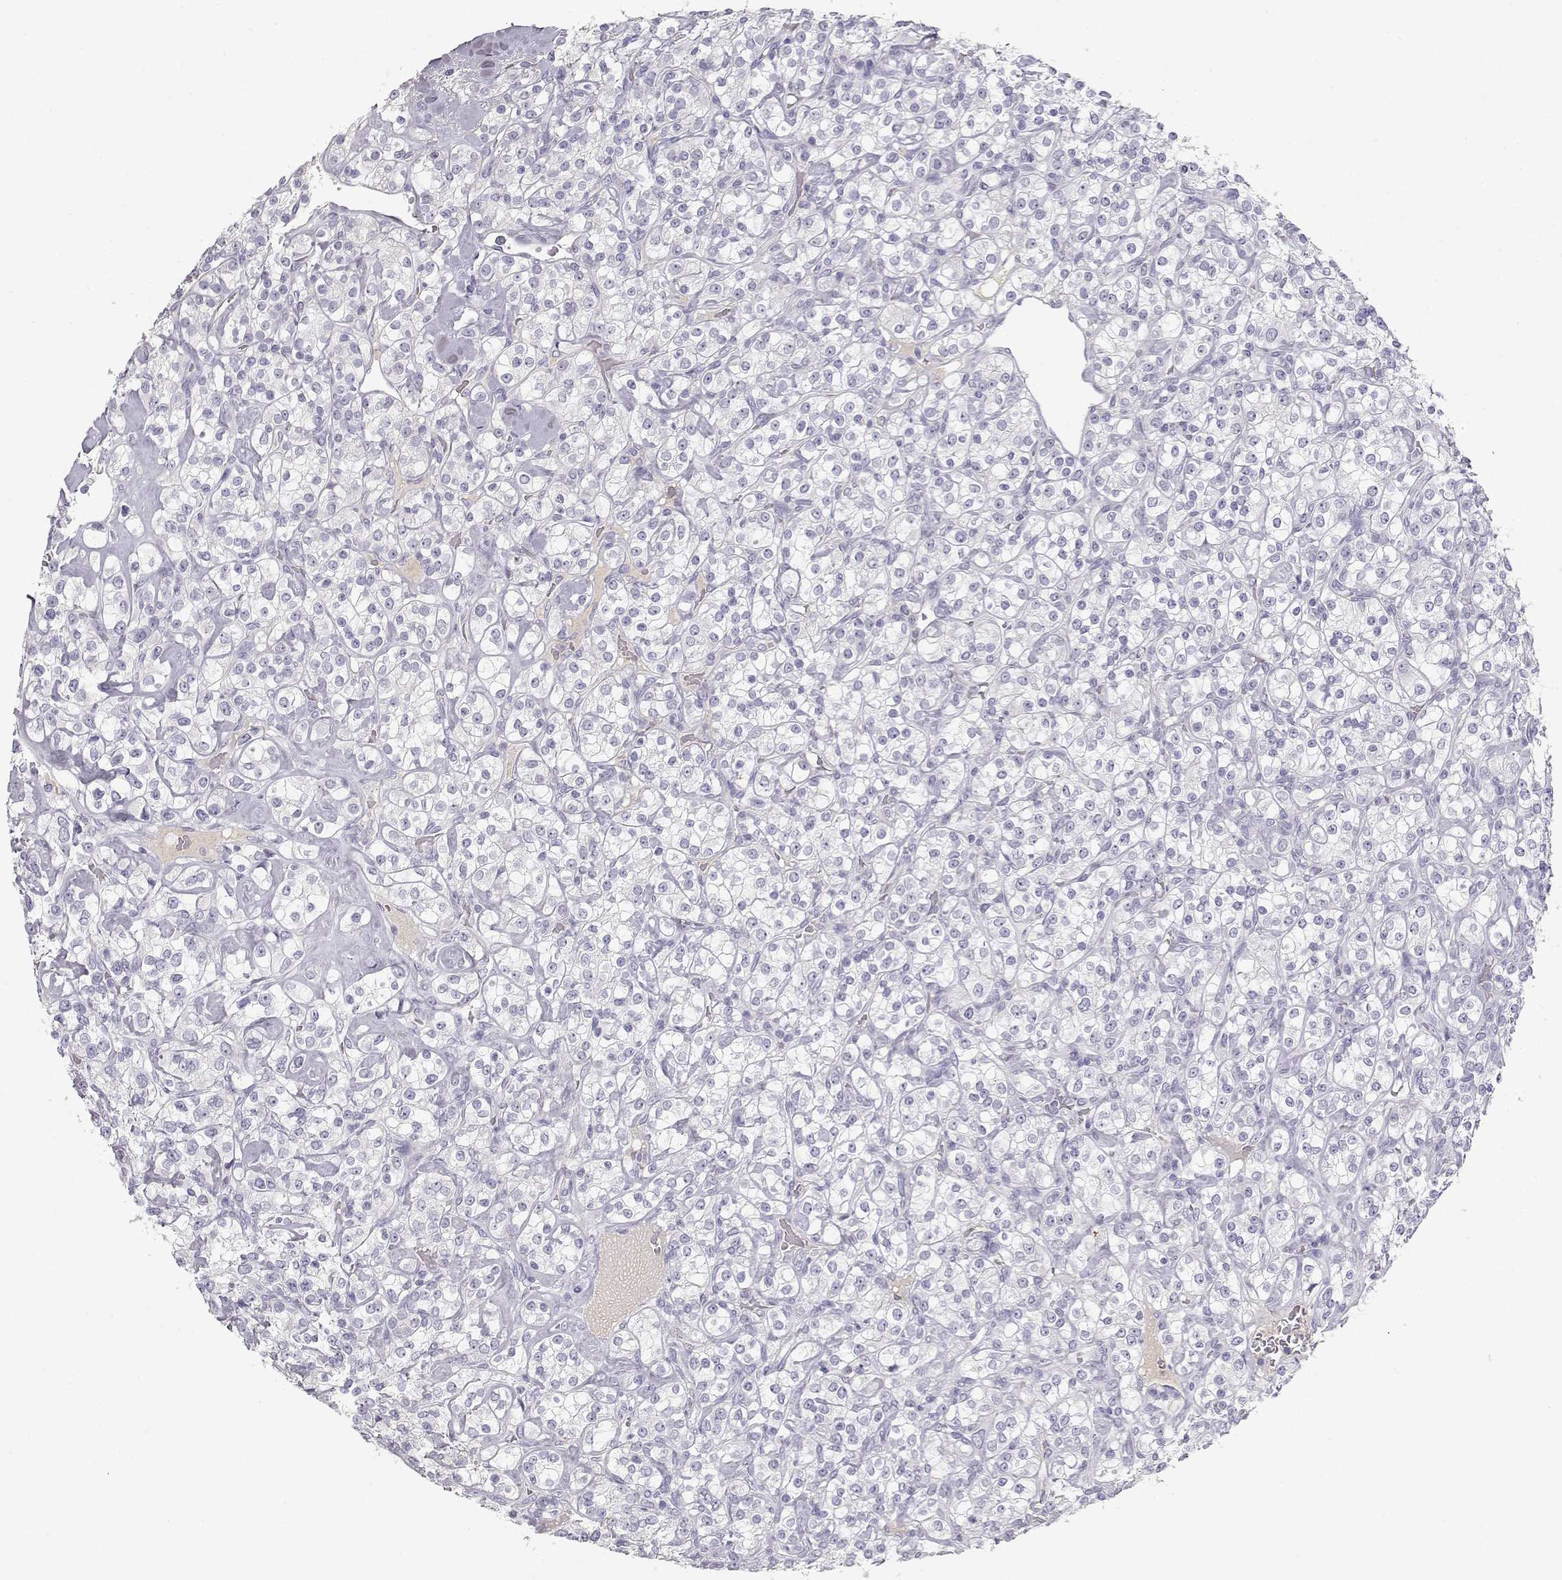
{"staining": {"intensity": "negative", "quantity": "none", "location": "none"}, "tissue": "renal cancer", "cell_type": "Tumor cells", "image_type": "cancer", "snomed": [{"axis": "morphology", "description": "Adenocarcinoma, NOS"}, {"axis": "topography", "description": "Kidney"}], "caption": "Immunohistochemistry (IHC) histopathology image of adenocarcinoma (renal) stained for a protein (brown), which reveals no positivity in tumor cells. The staining is performed using DAB brown chromogen with nuclei counter-stained in using hematoxylin.", "gene": "SLCO6A1", "patient": {"sex": "male", "age": 77}}